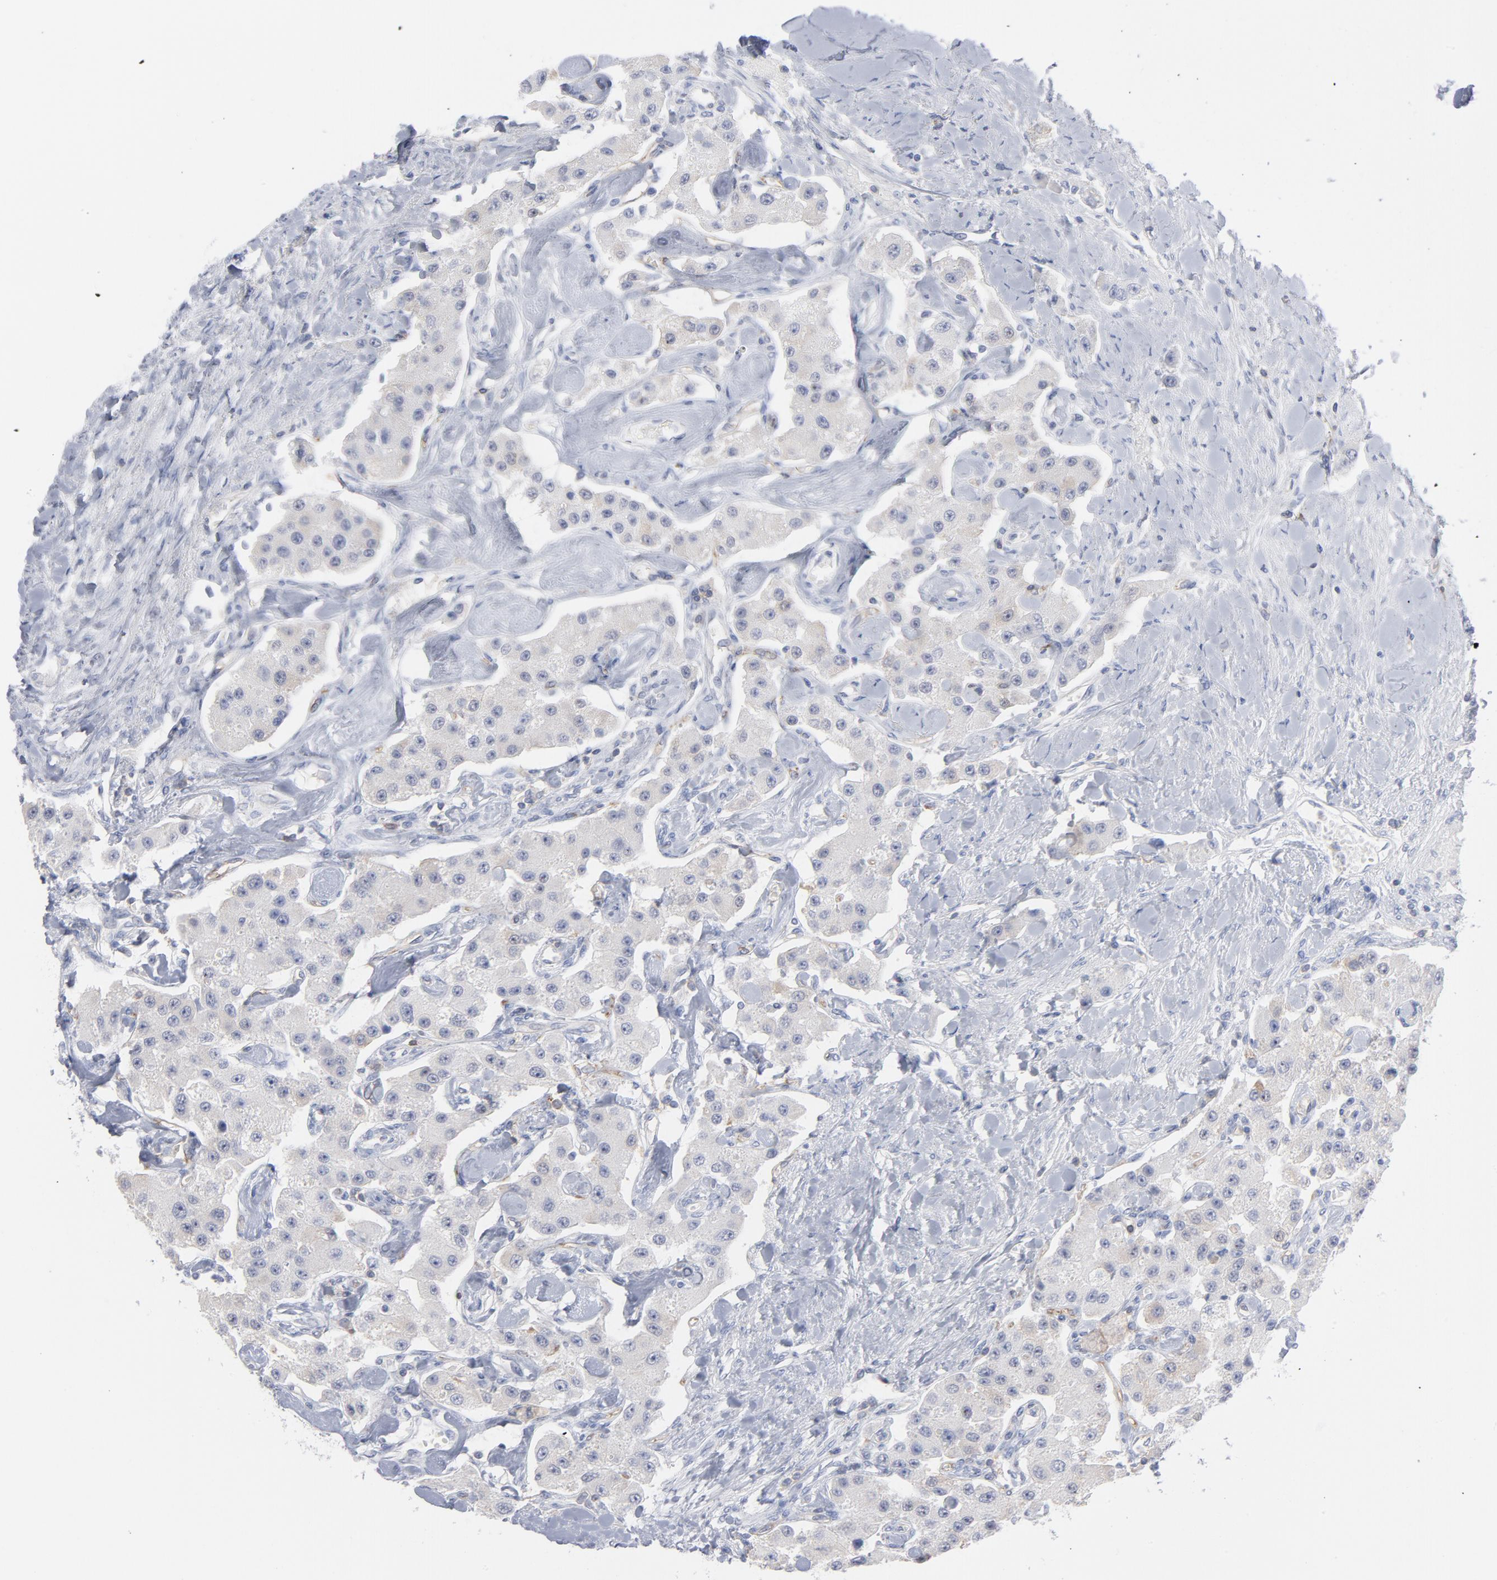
{"staining": {"intensity": "negative", "quantity": "none", "location": "none"}, "tissue": "carcinoid", "cell_type": "Tumor cells", "image_type": "cancer", "snomed": [{"axis": "morphology", "description": "Carcinoid, malignant, NOS"}, {"axis": "topography", "description": "Pancreas"}], "caption": "Protein analysis of malignant carcinoid shows no significant staining in tumor cells.", "gene": "P2RY8", "patient": {"sex": "male", "age": 41}}